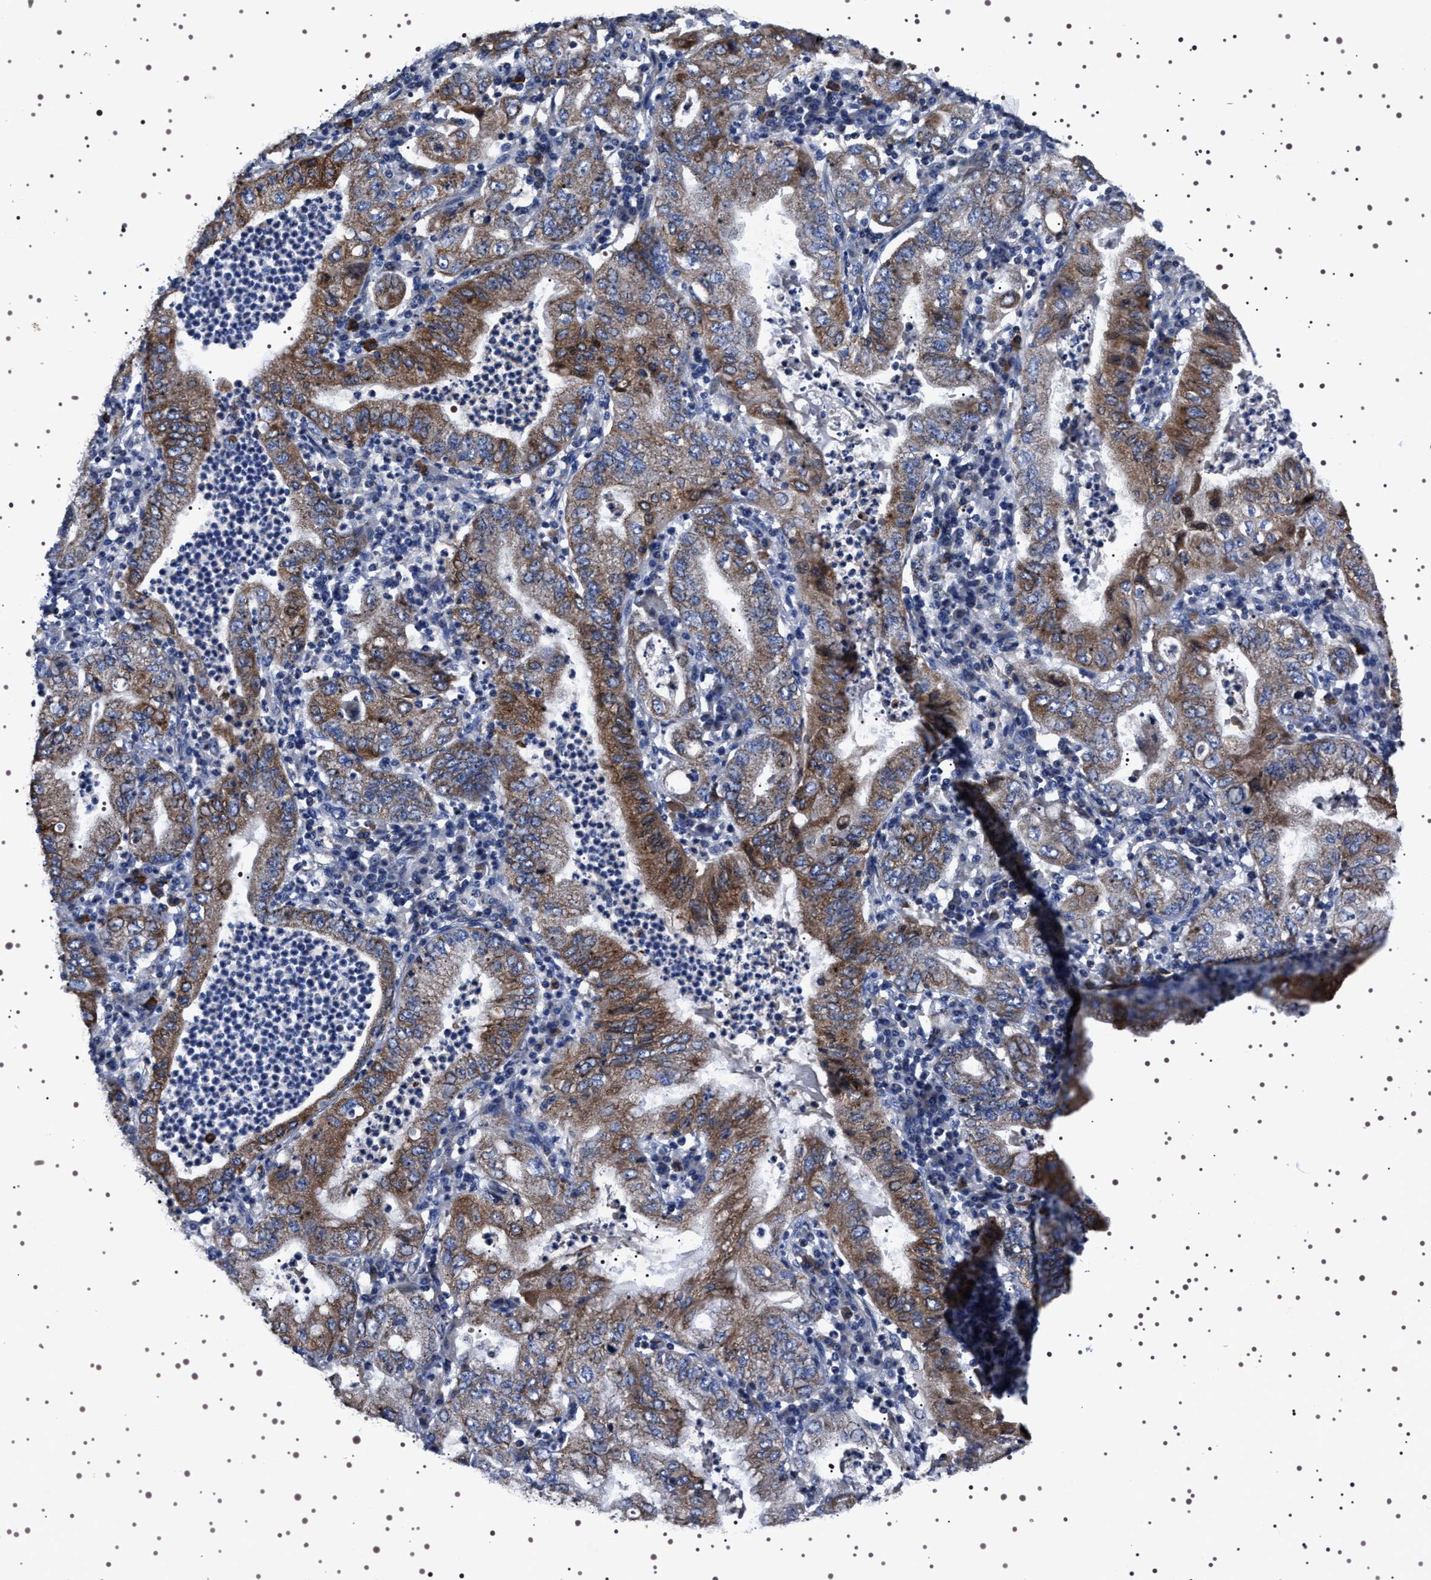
{"staining": {"intensity": "moderate", "quantity": ">75%", "location": "cytoplasmic/membranous"}, "tissue": "stomach cancer", "cell_type": "Tumor cells", "image_type": "cancer", "snomed": [{"axis": "morphology", "description": "Normal tissue, NOS"}, {"axis": "morphology", "description": "Adenocarcinoma, NOS"}, {"axis": "topography", "description": "Esophagus"}, {"axis": "topography", "description": "Stomach, upper"}, {"axis": "topography", "description": "Peripheral nerve tissue"}], "caption": "Immunohistochemical staining of human stomach adenocarcinoma exhibits medium levels of moderate cytoplasmic/membranous protein staining in approximately >75% of tumor cells.", "gene": "WDR1", "patient": {"sex": "male", "age": 62}}